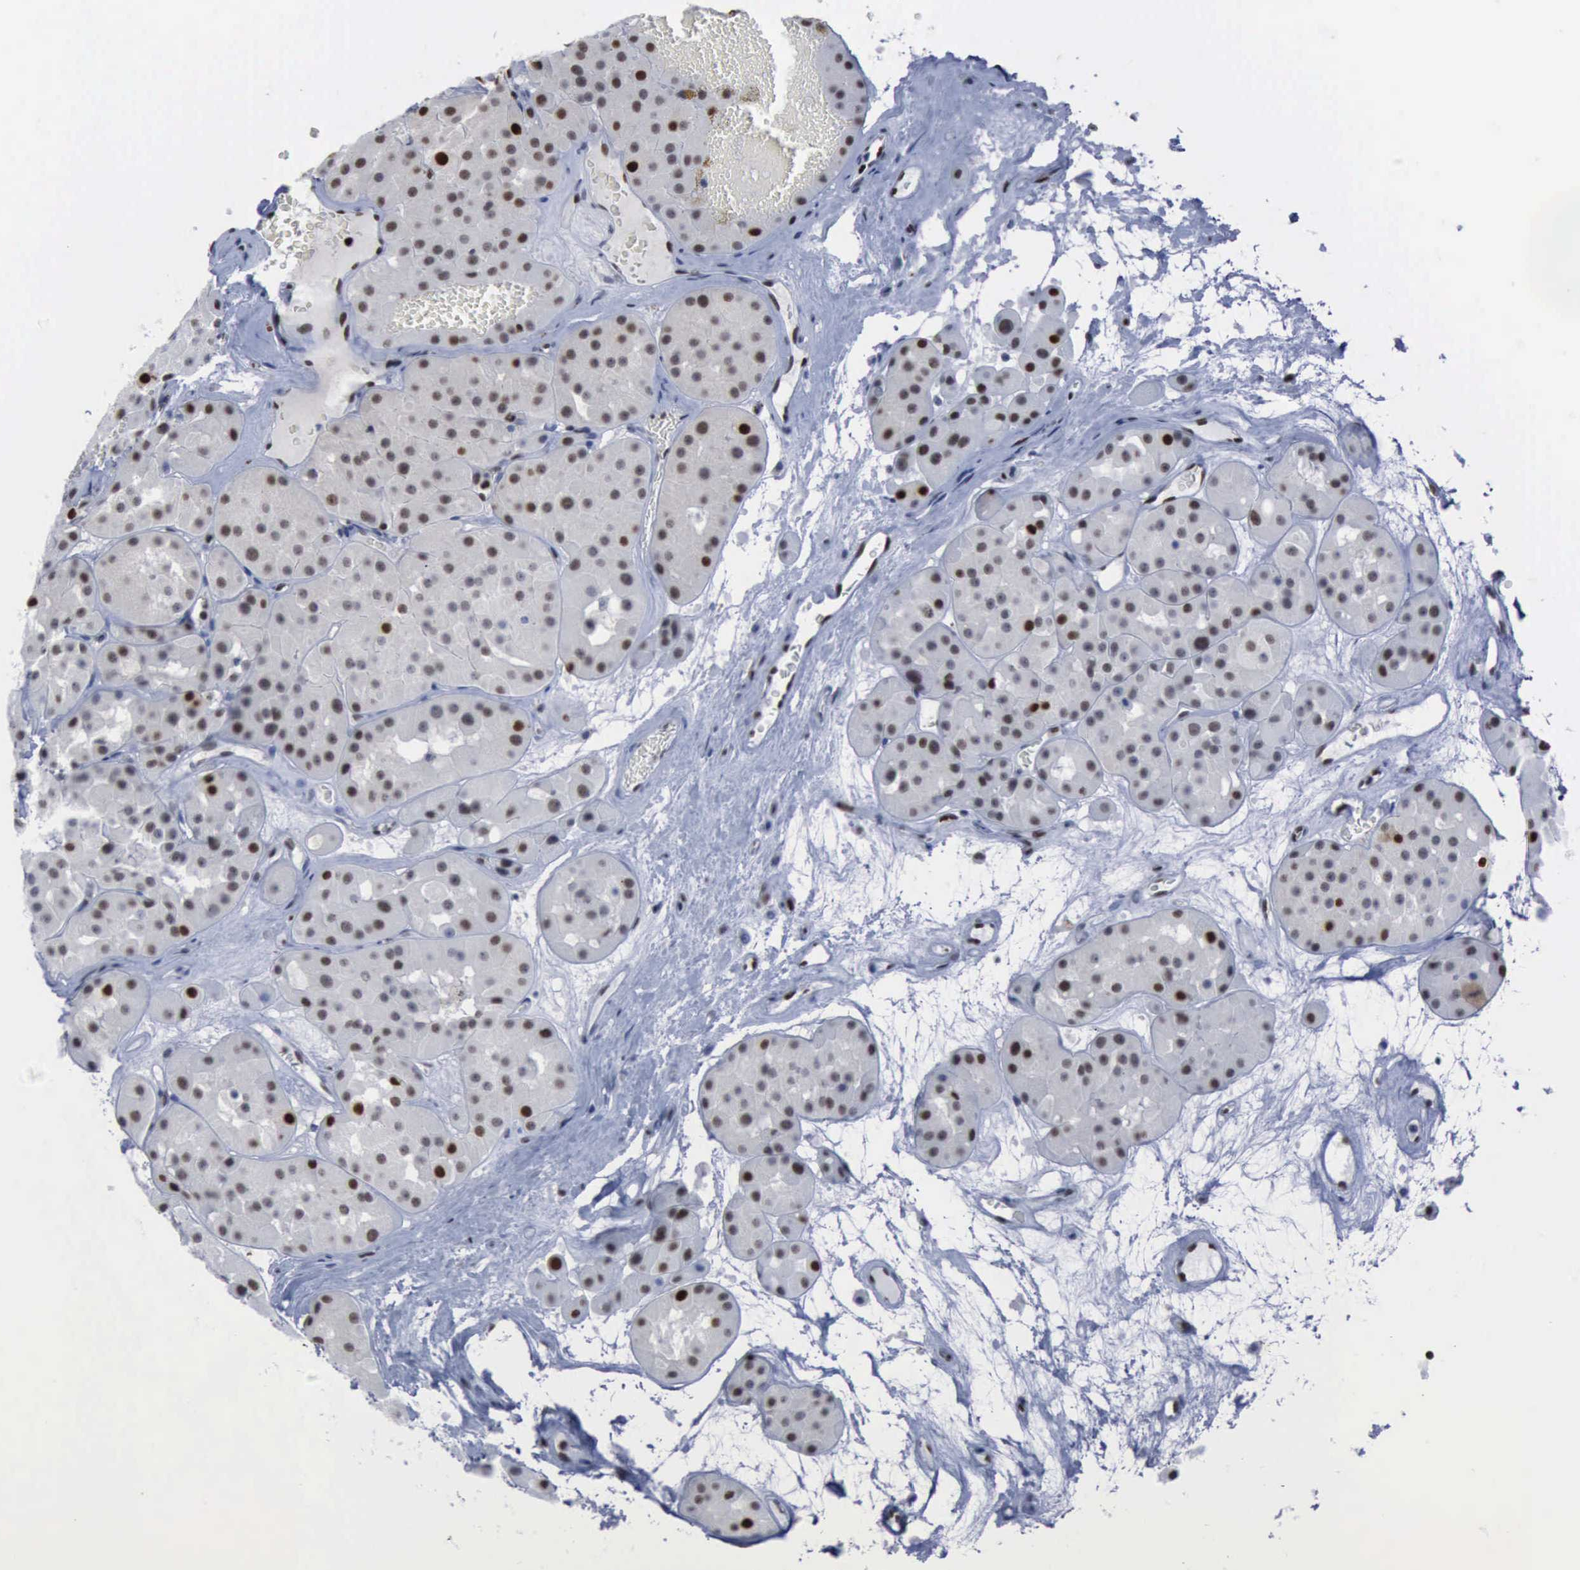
{"staining": {"intensity": "moderate", "quantity": "25%-75%", "location": "nuclear"}, "tissue": "renal cancer", "cell_type": "Tumor cells", "image_type": "cancer", "snomed": [{"axis": "morphology", "description": "Adenocarcinoma, uncertain malignant potential"}, {"axis": "topography", "description": "Kidney"}], "caption": "Immunohistochemistry (DAB (3,3'-diaminobenzidine)) staining of adenocarcinoma,  uncertain malignant potential (renal) demonstrates moderate nuclear protein positivity in about 25%-75% of tumor cells.", "gene": "PCNA", "patient": {"sex": "male", "age": 63}}